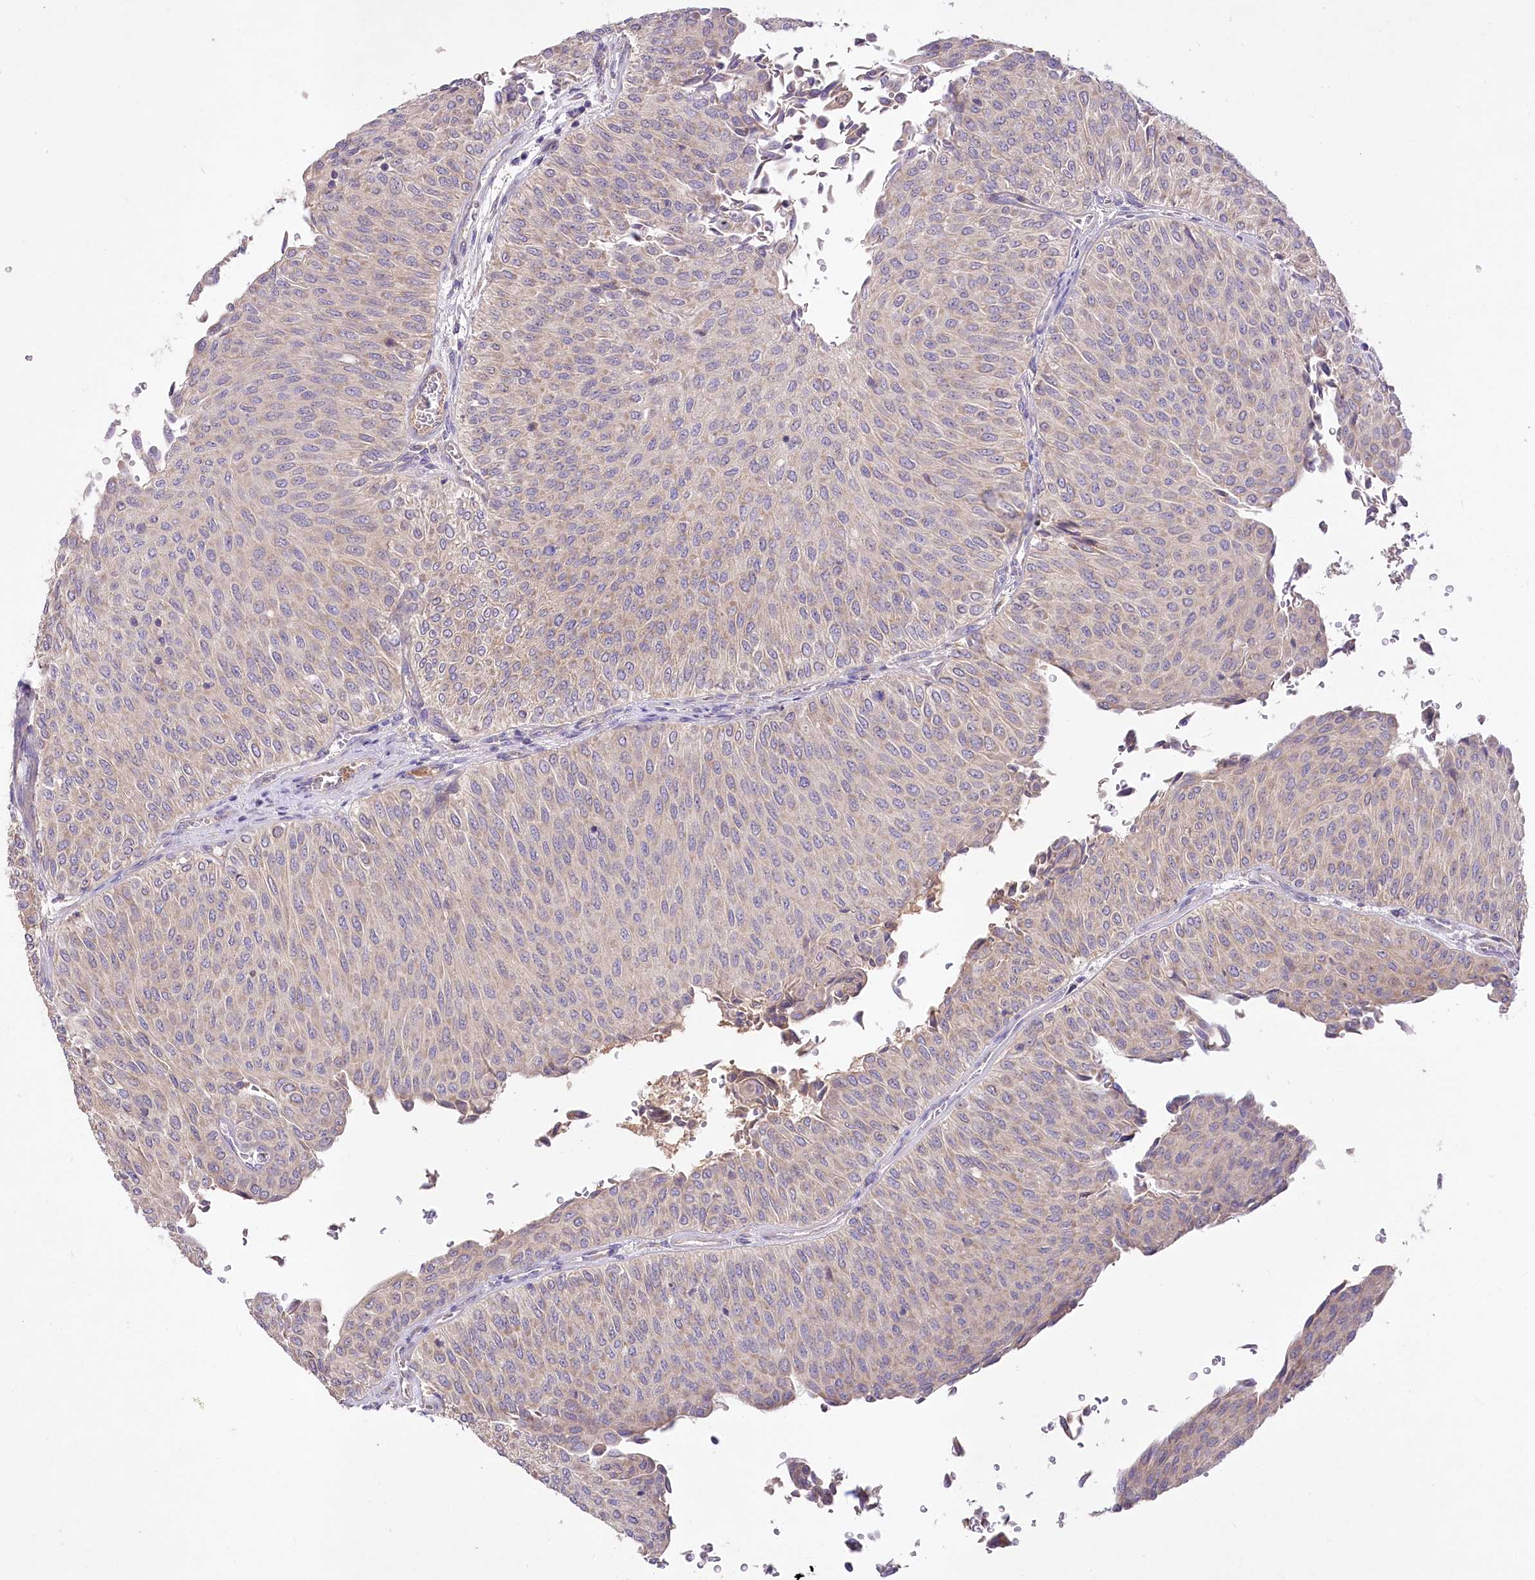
{"staining": {"intensity": "weak", "quantity": "<25%", "location": "cytoplasmic/membranous"}, "tissue": "urothelial cancer", "cell_type": "Tumor cells", "image_type": "cancer", "snomed": [{"axis": "morphology", "description": "Urothelial carcinoma, Low grade"}, {"axis": "topography", "description": "Urinary bladder"}], "caption": "There is no significant expression in tumor cells of urothelial carcinoma (low-grade). The staining is performed using DAB (3,3'-diaminobenzidine) brown chromogen with nuclei counter-stained in using hematoxylin.", "gene": "PBLD", "patient": {"sex": "male", "age": 78}}